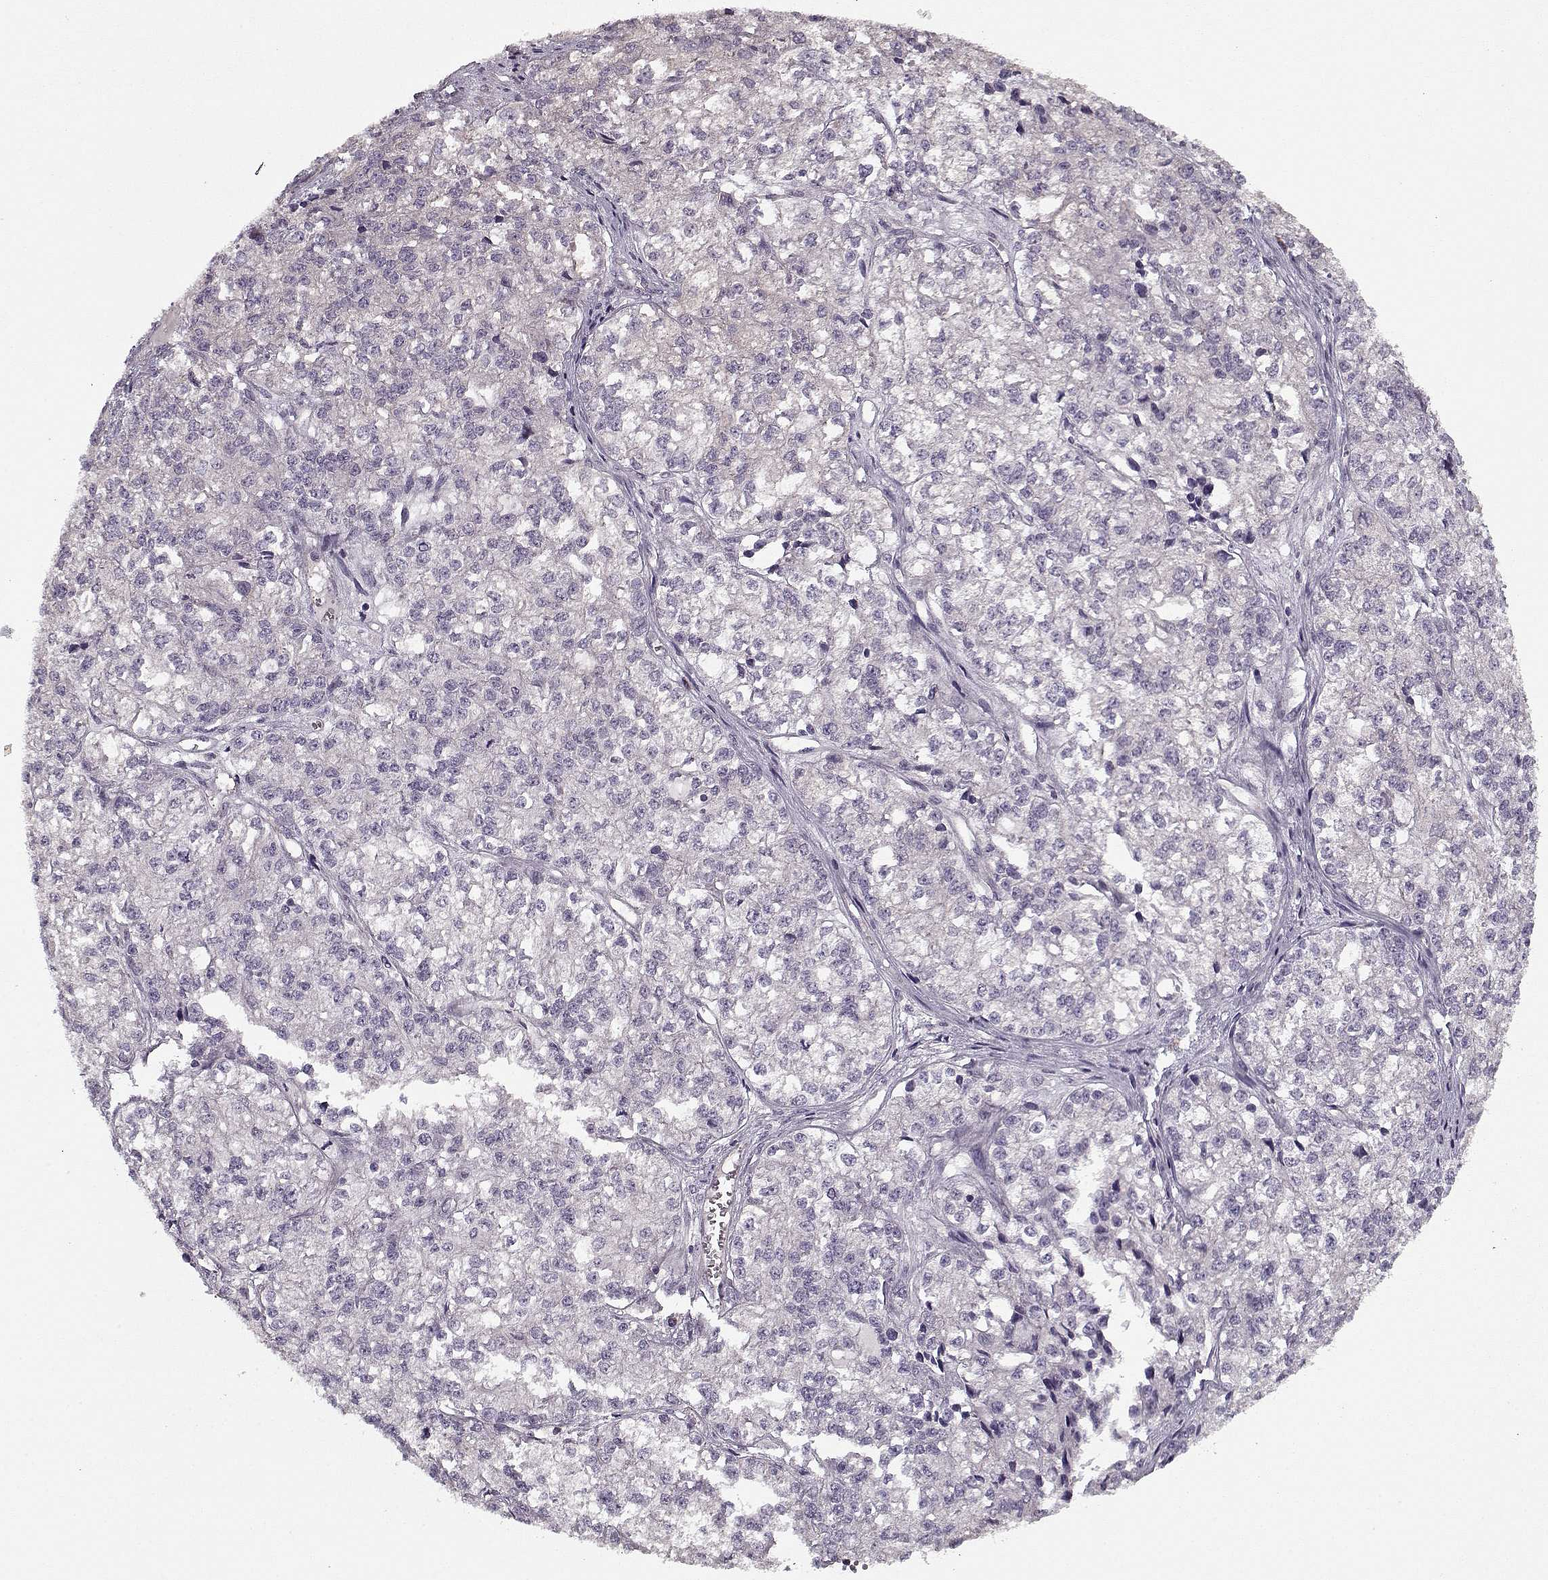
{"staining": {"intensity": "negative", "quantity": "none", "location": "none"}, "tissue": "ovarian cancer", "cell_type": "Tumor cells", "image_type": "cancer", "snomed": [{"axis": "morphology", "description": "Carcinoma, endometroid"}, {"axis": "topography", "description": "Ovary"}], "caption": "High magnification brightfield microscopy of endometroid carcinoma (ovarian) stained with DAB (brown) and counterstained with hematoxylin (blue): tumor cells show no significant positivity.", "gene": "UNC13D", "patient": {"sex": "female", "age": 64}}